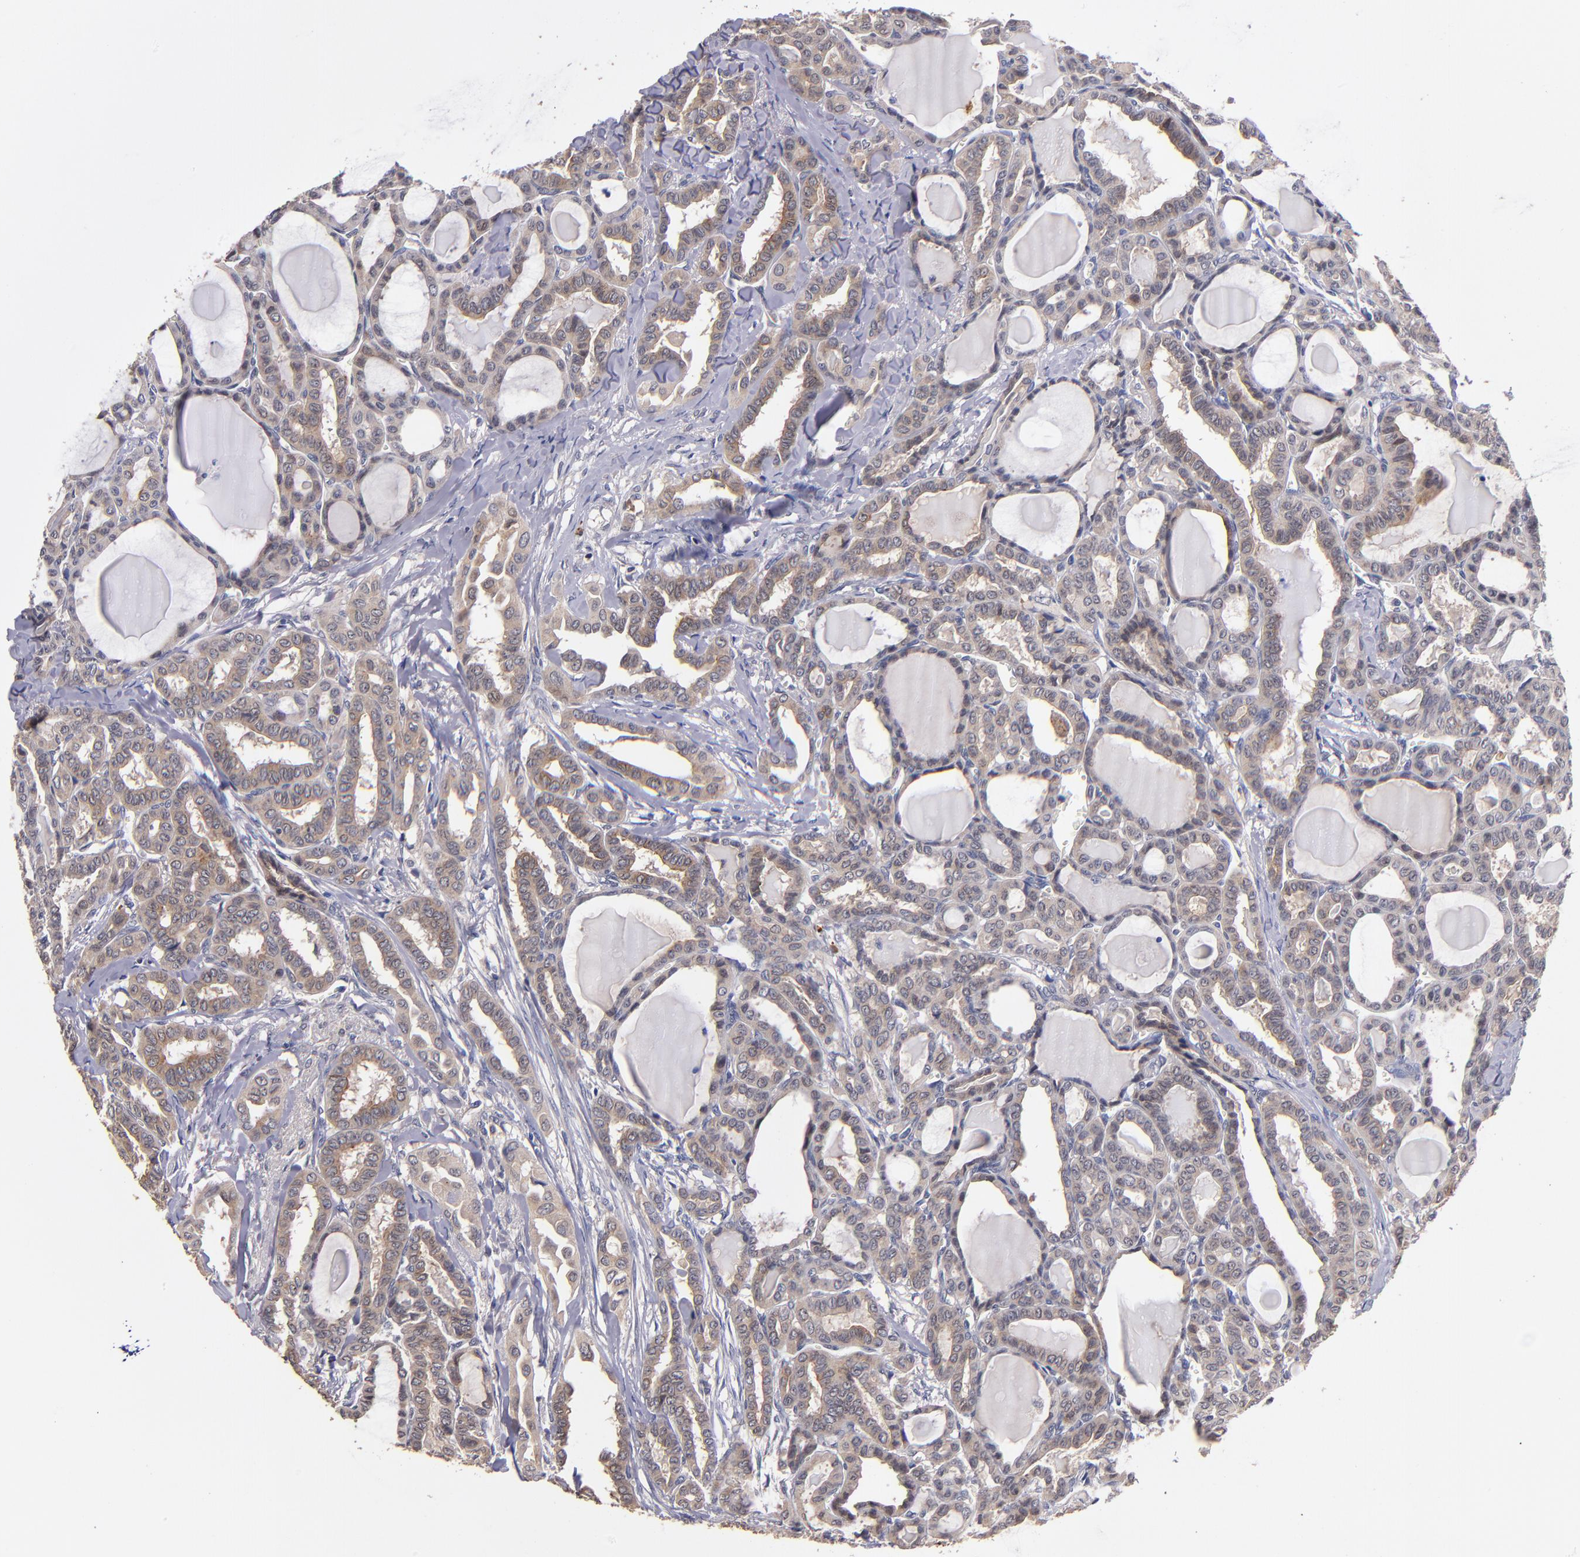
{"staining": {"intensity": "weak", "quantity": ">75%", "location": "cytoplasmic/membranous"}, "tissue": "thyroid cancer", "cell_type": "Tumor cells", "image_type": "cancer", "snomed": [{"axis": "morphology", "description": "Carcinoma, NOS"}, {"axis": "topography", "description": "Thyroid gland"}], "caption": "A brown stain highlights weak cytoplasmic/membranous staining of a protein in human thyroid carcinoma tumor cells.", "gene": "TTLL12", "patient": {"sex": "female", "age": 91}}